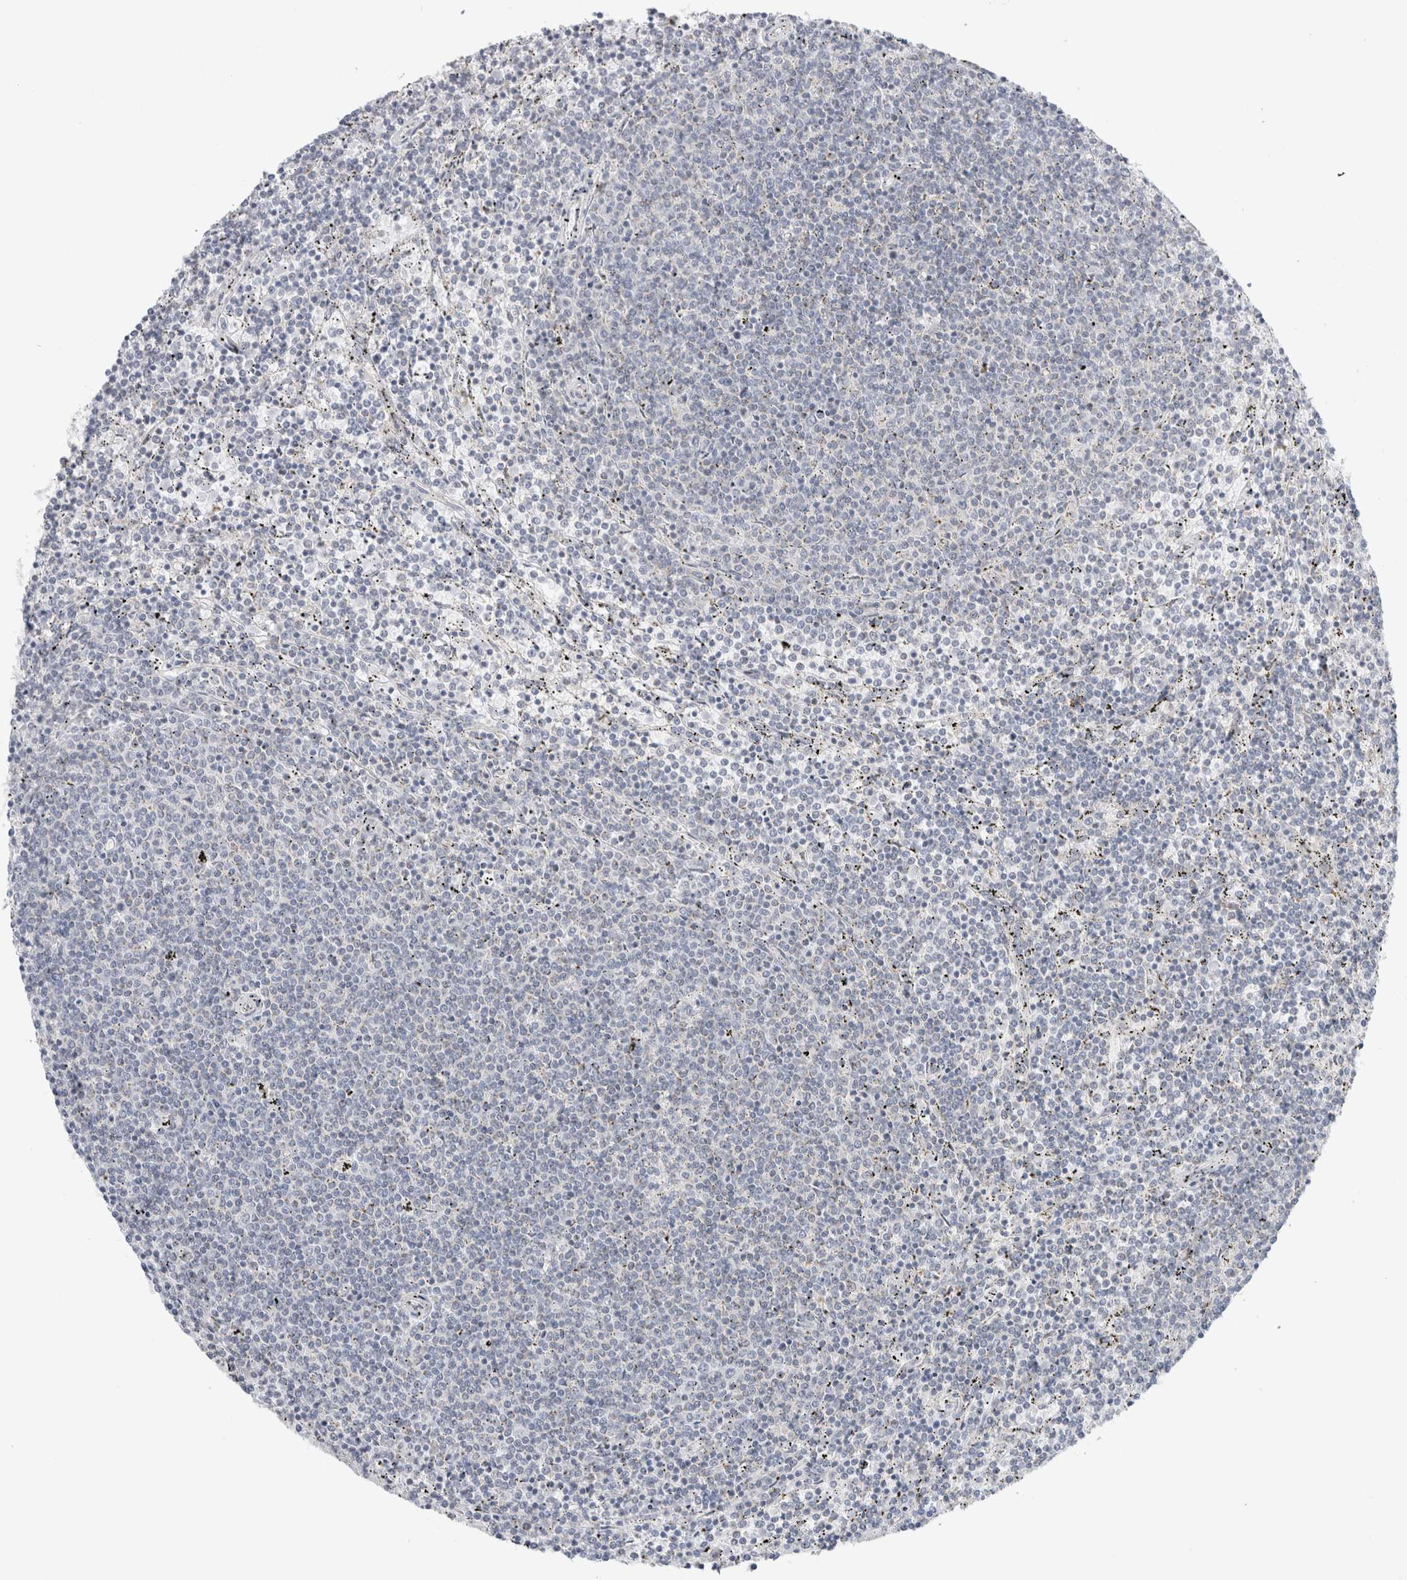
{"staining": {"intensity": "negative", "quantity": "none", "location": "none"}, "tissue": "lymphoma", "cell_type": "Tumor cells", "image_type": "cancer", "snomed": [{"axis": "morphology", "description": "Malignant lymphoma, non-Hodgkin's type, Low grade"}, {"axis": "topography", "description": "Spleen"}], "caption": "Immunohistochemistry micrograph of neoplastic tissue: human lymphoma stained with DAB (3,3'-diaminobenzidine) exhibits no significant protein positivity in tumor cells. (DAB (3,3'-diaminobenzidine) immunohistochemistry visualized using brightfield microscopy, high magnification).", "gene": "FAHD1", "patient": {"sex": "female", "age": 50}}